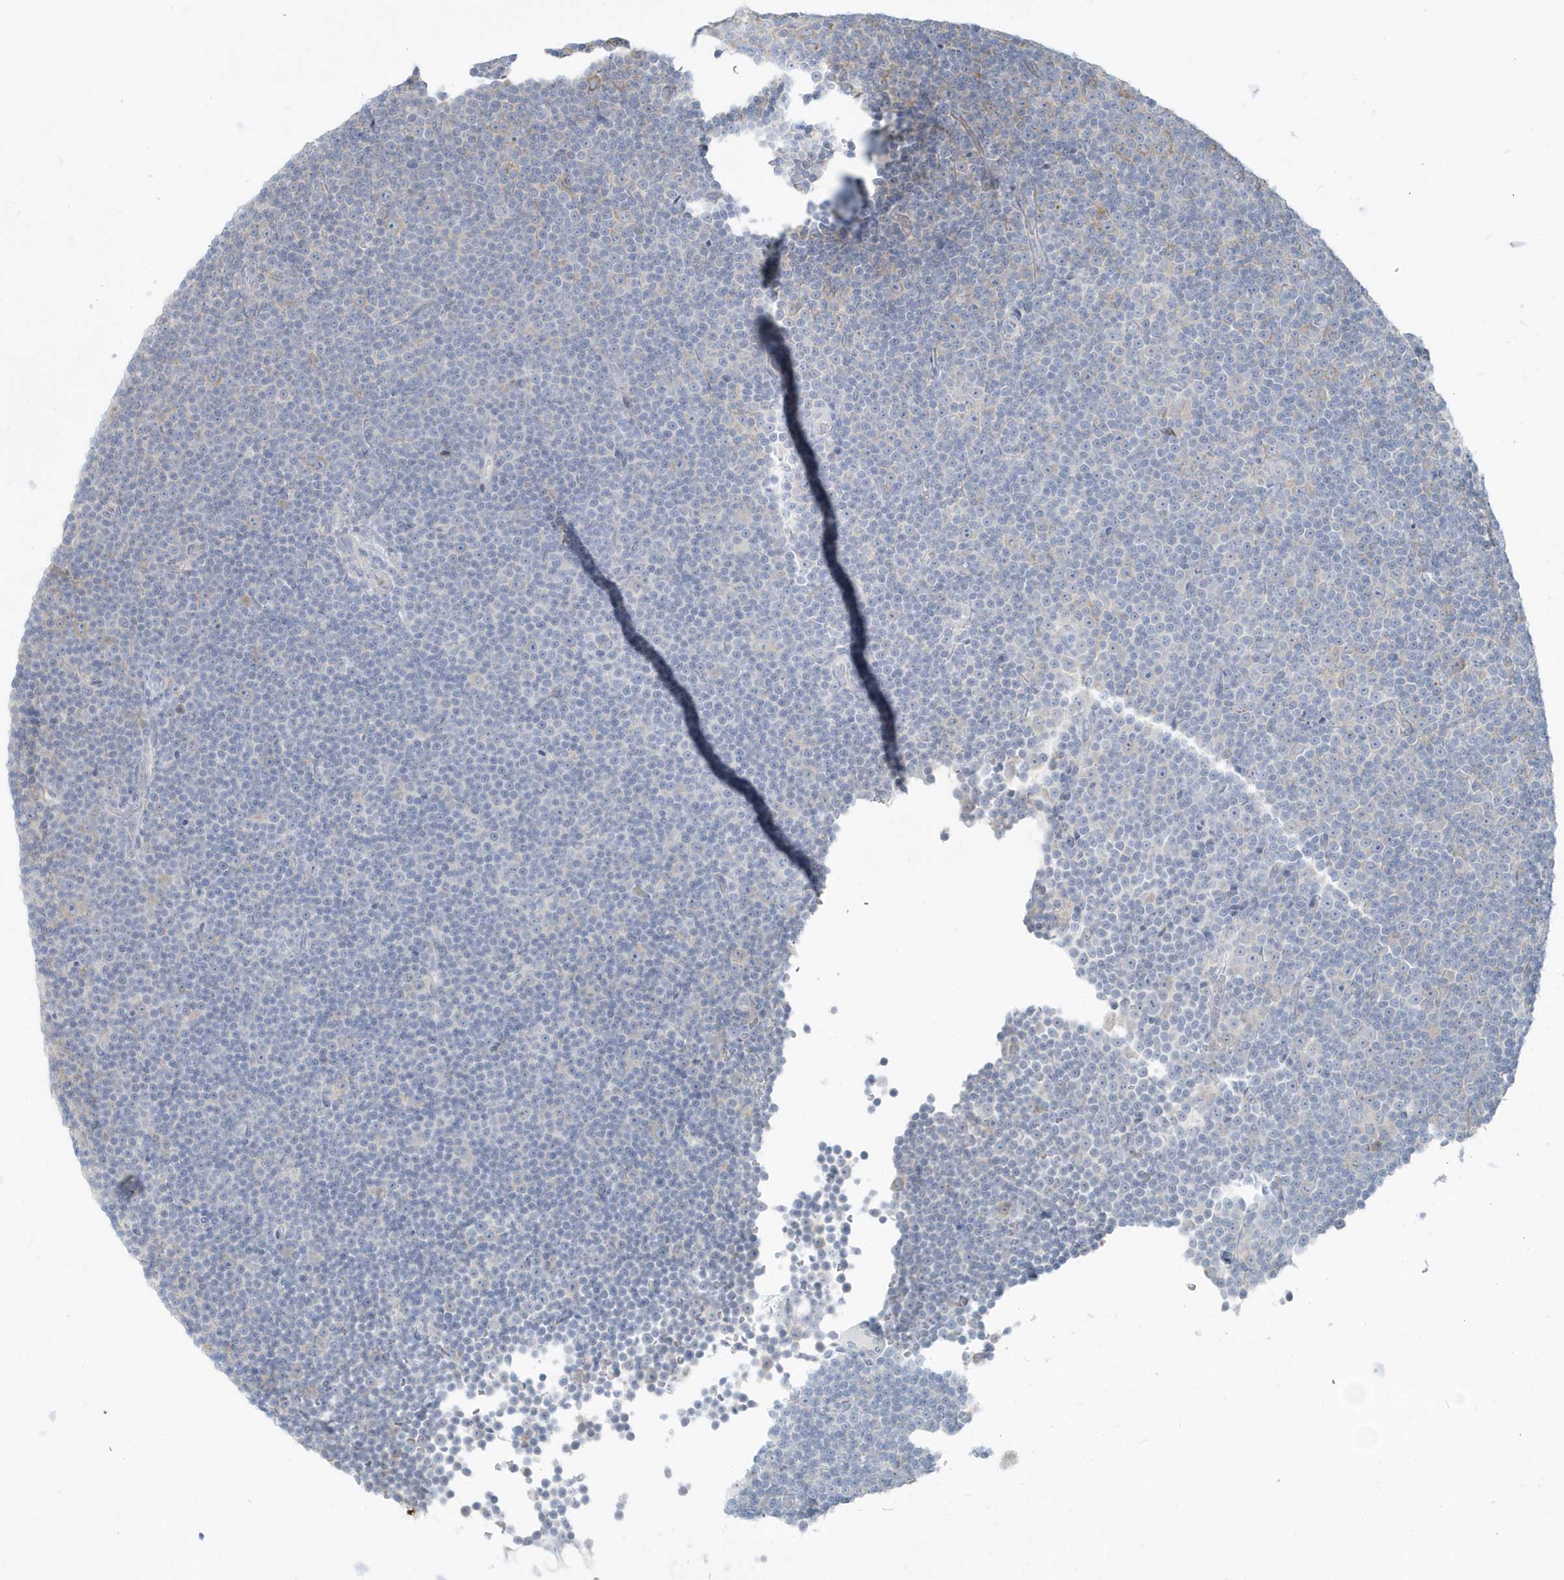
{"staining": {"intensity": "negative", "quantity": "none", "location": "none"}, "tissue": "lymphoma", "cell_type": "Tumor cells", "image_type": "cancer", "snomed": [{"axis": "morphology", "description": "Malignant lymphoma, non-Hodgkin's type, Low grade"}, {"axis": "topography", "description": "Lymph node"}], "caption": "The photomicrograph exhibits no significant expression in tumor cells of lymphoma.", "gene": "CCNJ", "patient": {"sex": "female", "age": 67}}